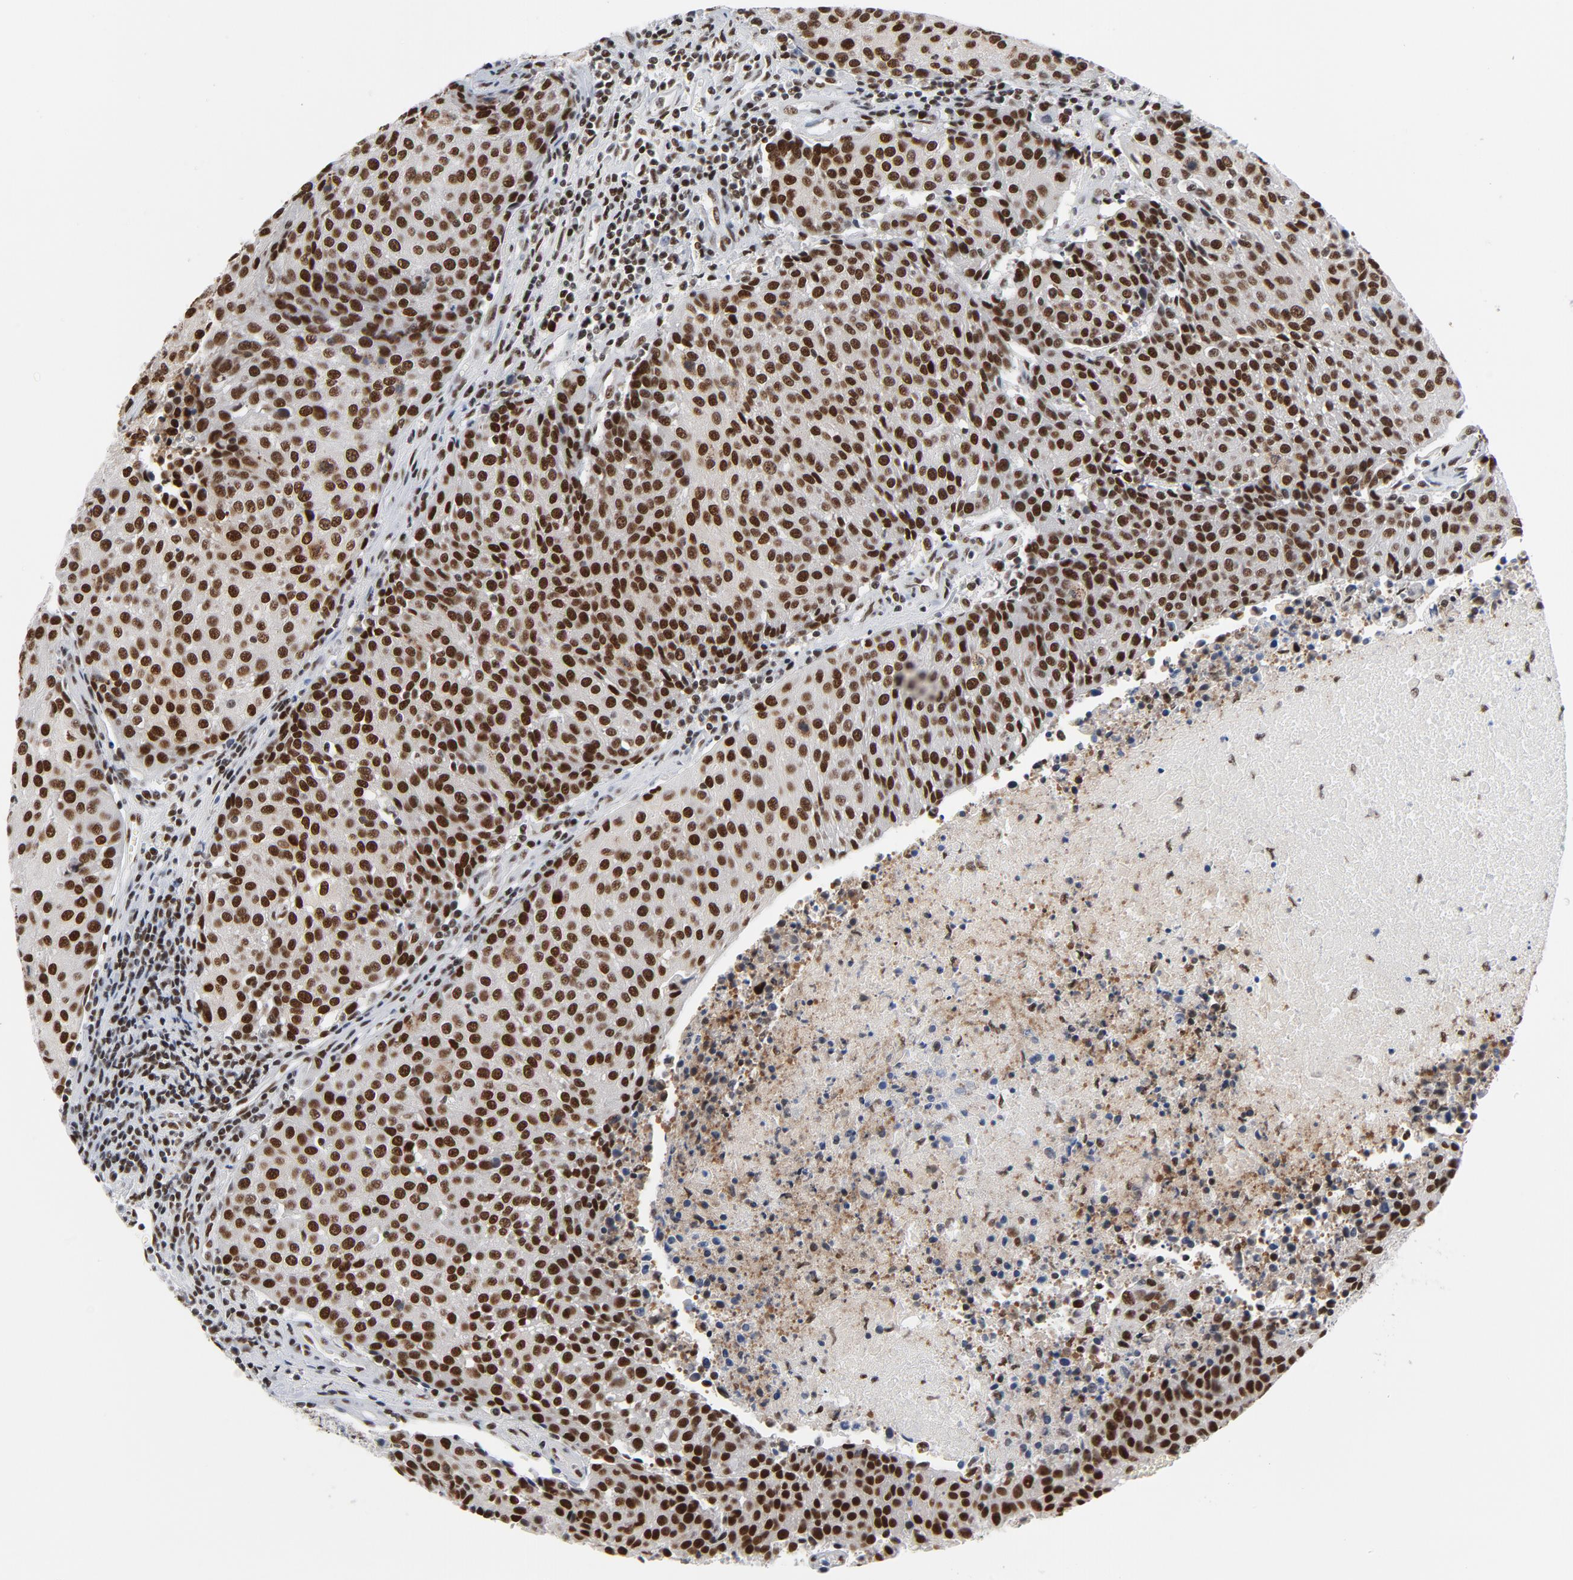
{"staining": {"intensity": "strong", "quantity": ">75%", "location": "nuclear"}, "tissue": "urothelial cancer", "cell_type": "Tumor cells", "image_type": "cancer", "snomed": [{"axis": "morphology", "description": "Urothelial carcinoma, High grade"}, {"axis": "topography", "description": "Urinary bladder"}], "caption": "Protein expression analysis of human urothelial cancer reveals strong nuclear positivity in approximately >75% of tumor cells. The protein is shown in brown color, while the nuclei are stained blue.", "gene": "CSTF2", "patient": {"sex": "female", "age": 85}}